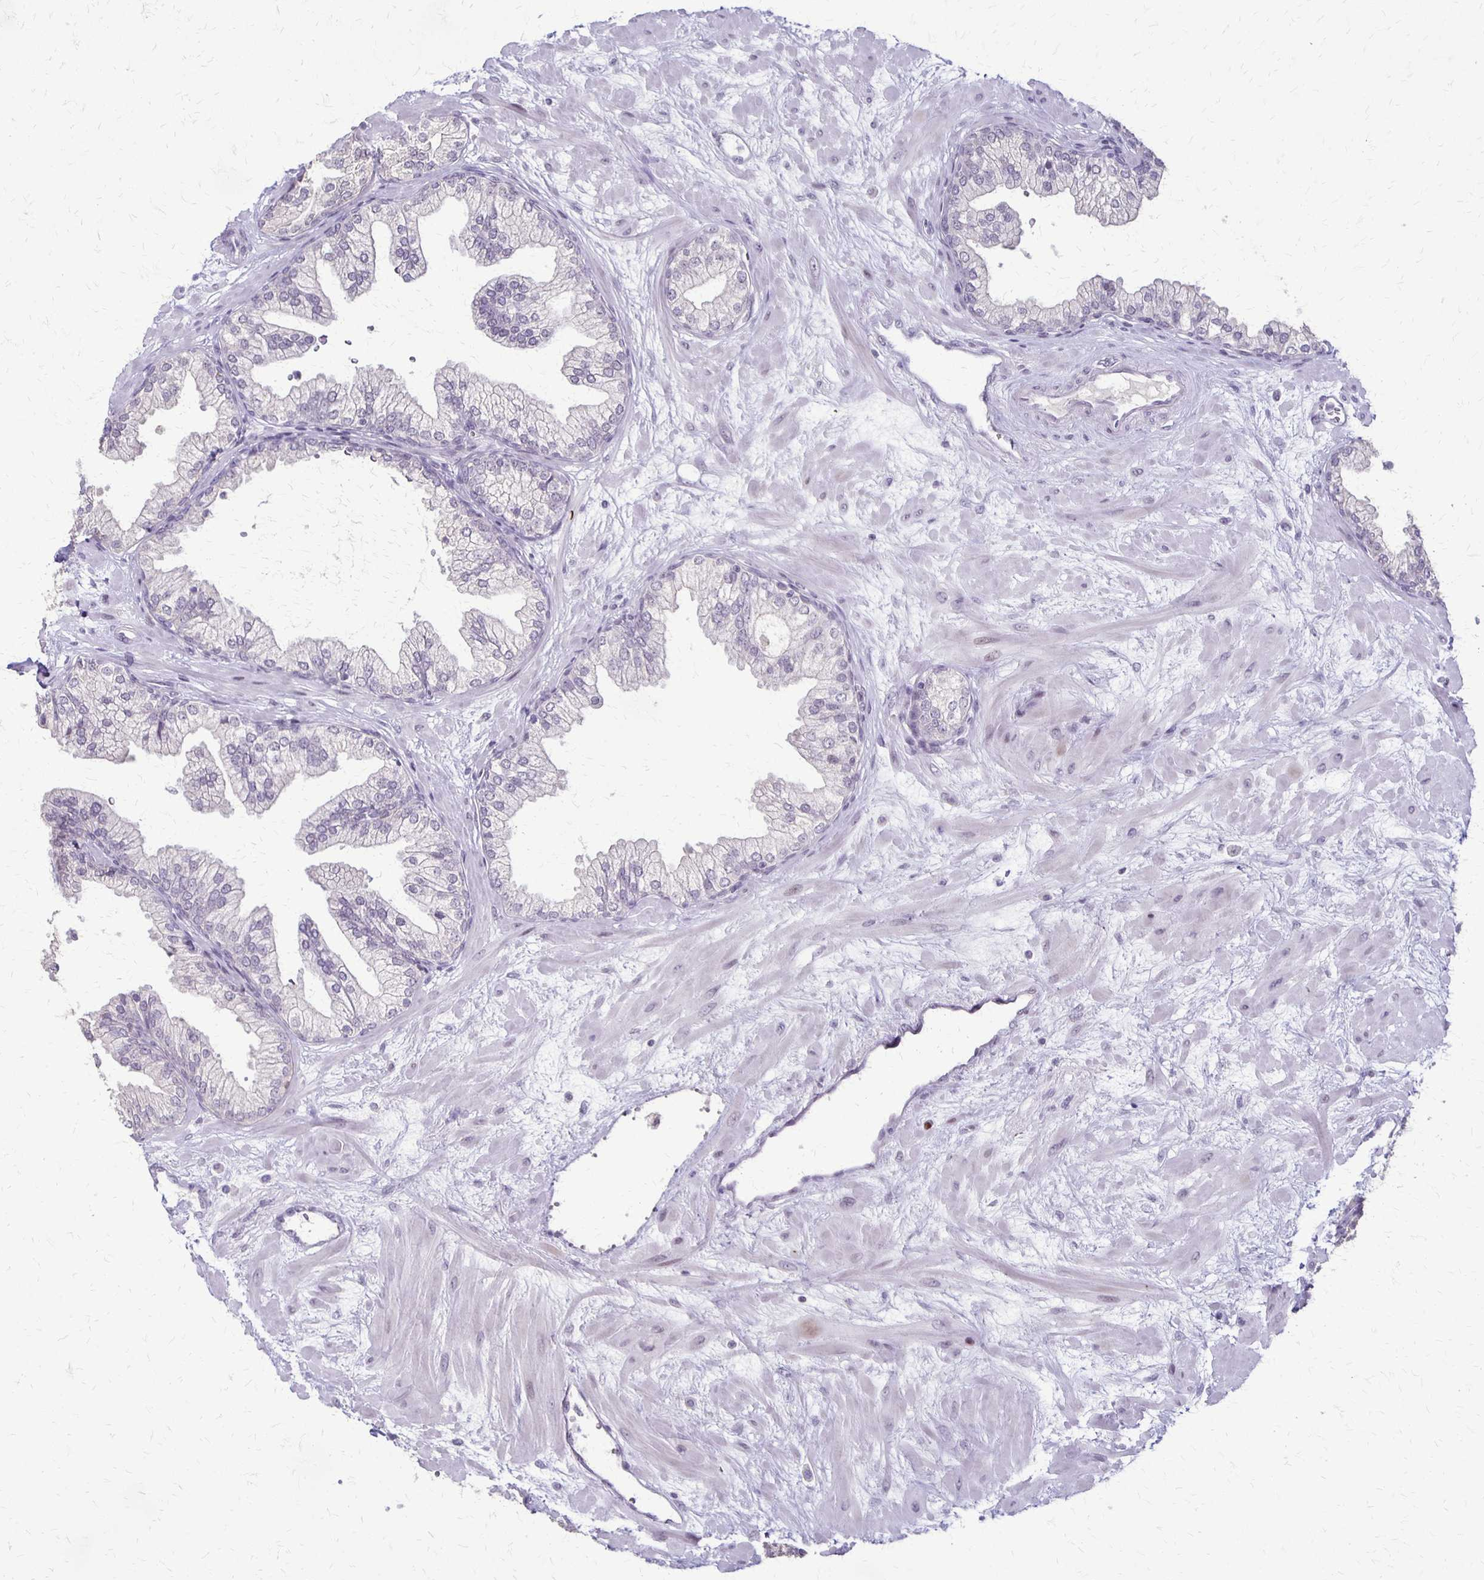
{"staining": {"intensity": "negative", "quantity": "none", "location": "none"}, "tissue": "prostate", "cell_type": "Glandular cells", "image_type": "normal", "snomed": [{"axis": "morphology", "description": "Normal tissue, NOS"}, {"axis": "topography", "description": "Prostate"}, {"axis": "topography", "description": "Peripheral nerve tissue"}], "caption": "Immunohistochemical staining of unremarkable prostate displays no significant expression in glandular cells. (Brightfield microscopy of DAB immunohistochemistry at high magnification).", "gene": "SLC35E2B", "patient": {"sex": "male", "age": 61}}